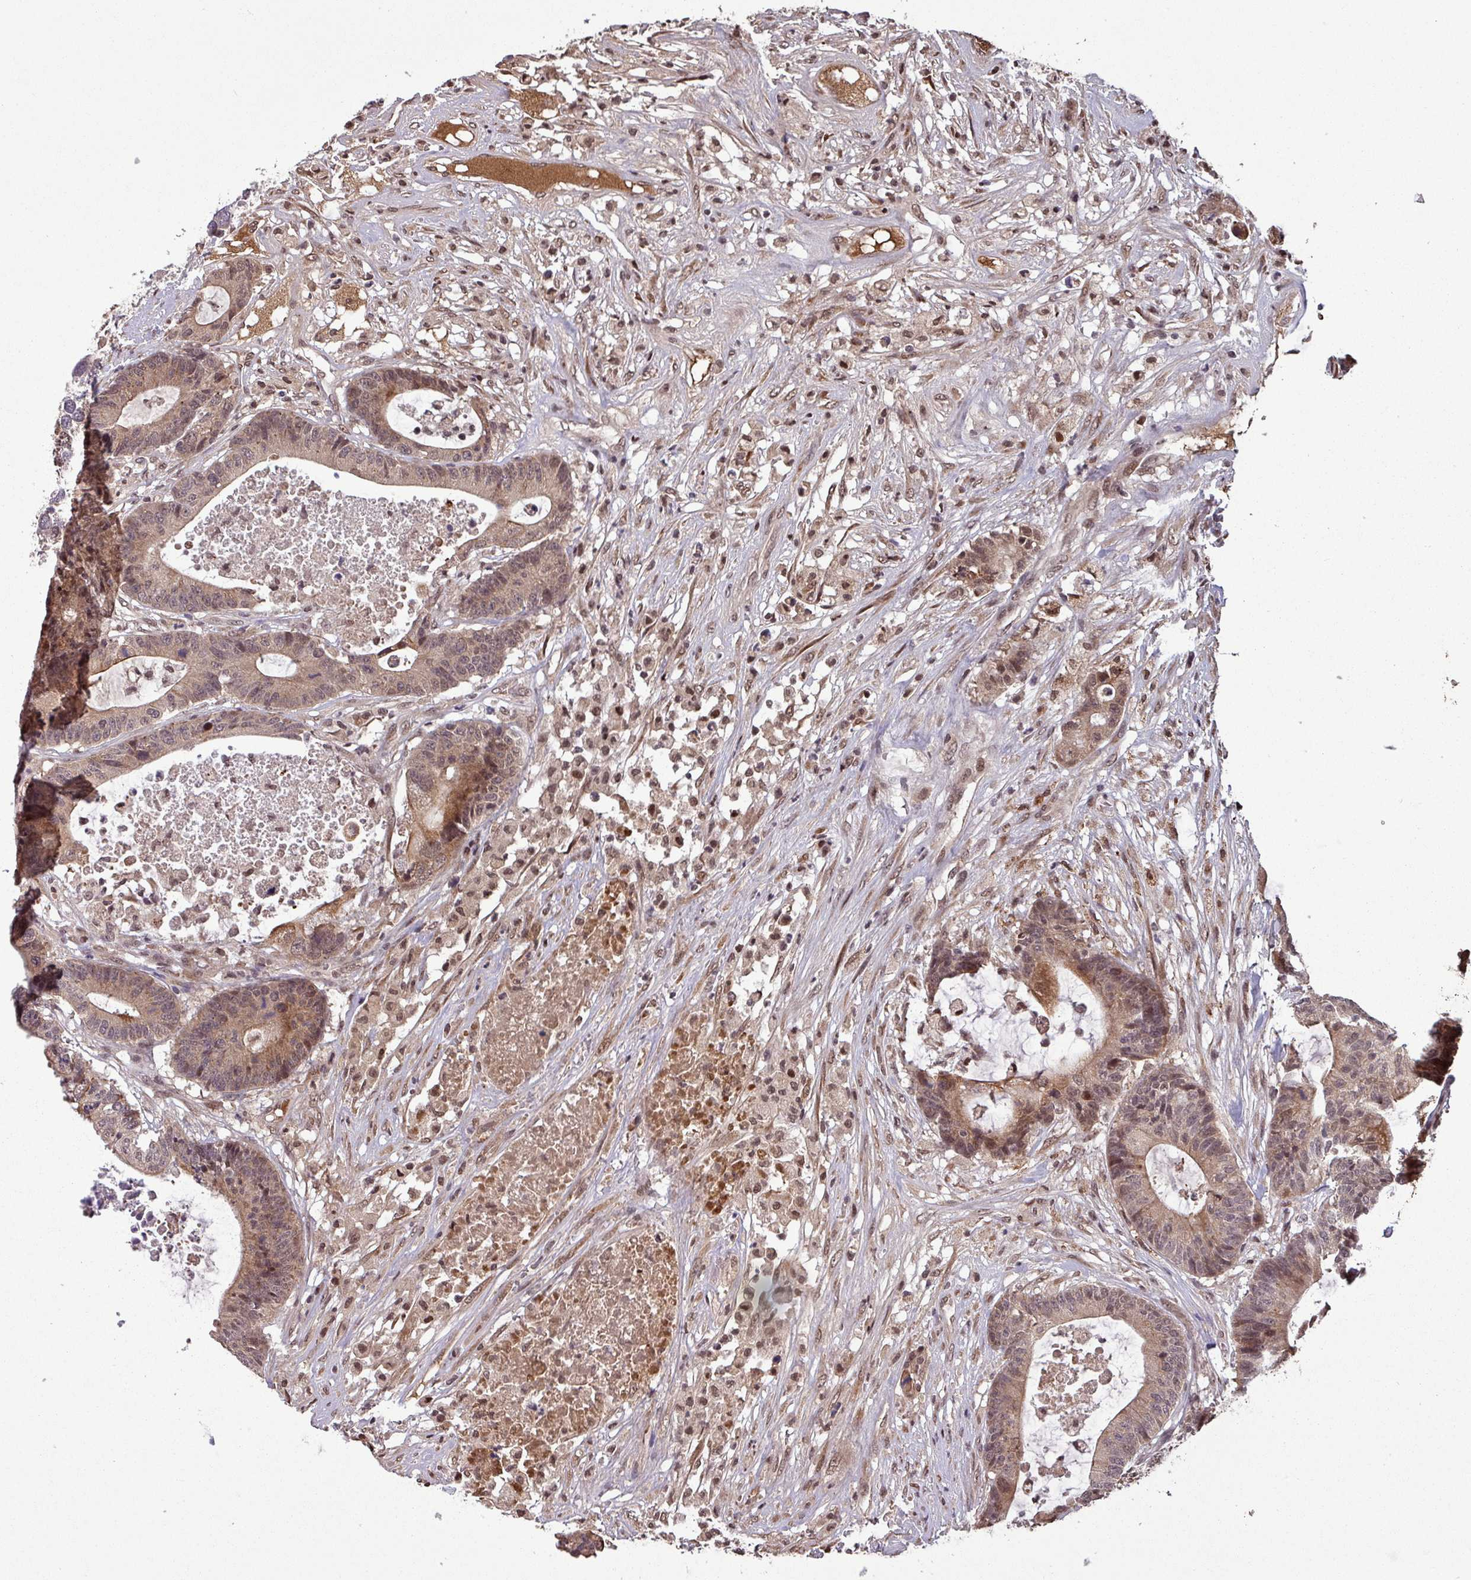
{"staining": {"intensity": "weak", "quantity": ">75%", "location": "cytoplasmic/membranous,nuclear"}, "tissue": "colorectal cancer", "cell_type": "Tumor cells", "image_type": "cancer", "snomed": [{"axis": "morphology", "description": "Adenocarcinoma, NOS"}, {"axis": "topography", "description": "Colon"}], "caption": "The immunohistochemical stain shows weak cytoplasmic/membranous and nuclear expression in tumor cells of colorectal cancer (adenocarcinoma) tissue. Immunohistochemistry stains the protein of interest in brown and the nuclei are stained blue.", "gene": "NOB1", "patient": {"sex": "female", "age": 84}}